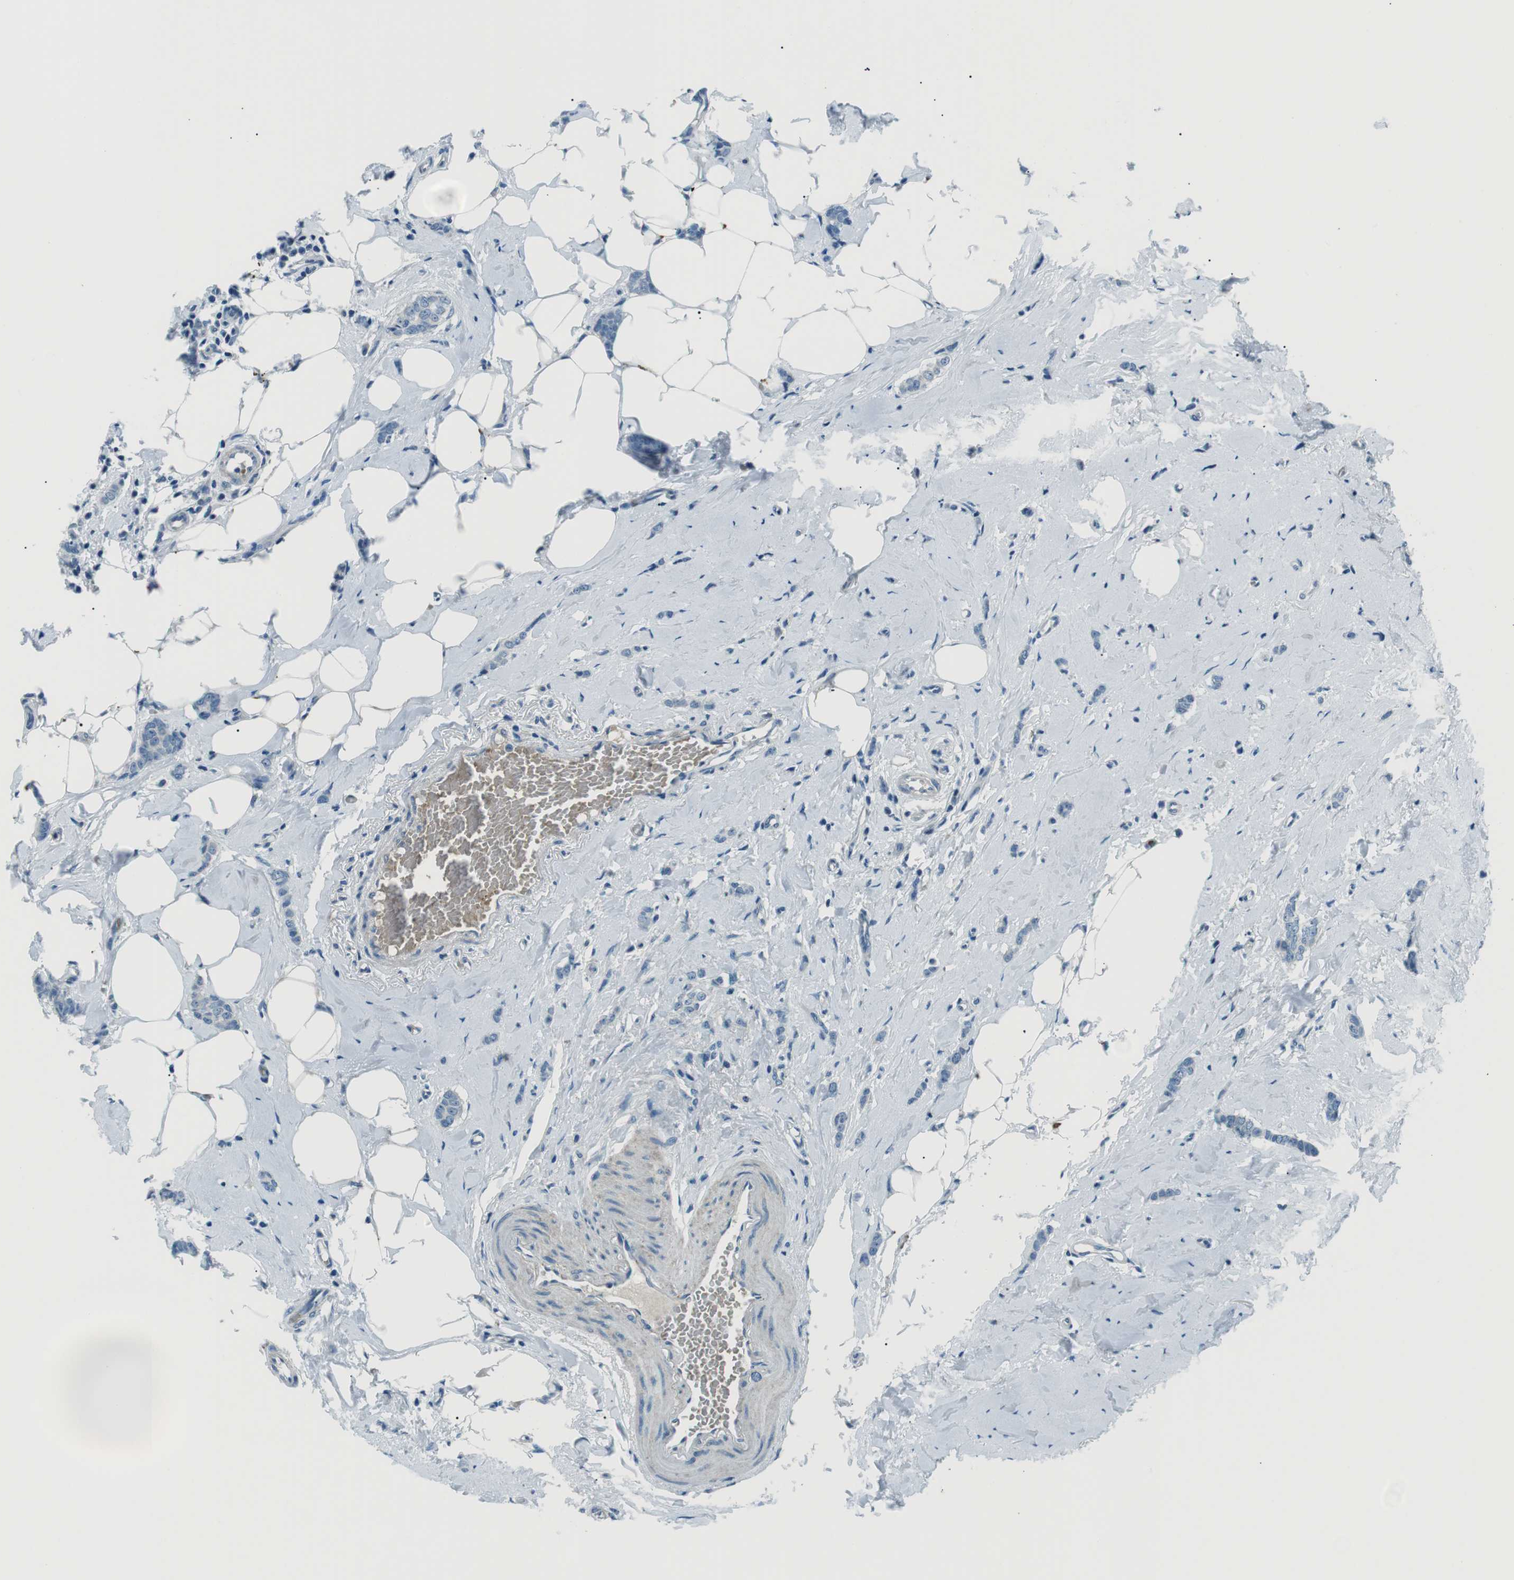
{"staining": {"intensity": "negative", "quantity": "none", "location": "none"}, "tissue": "breast cancer", "cell_type": "Tumor cells", "image_type": "cancer", "snomed": [{"axis": "morphology", "description": "Lobular carcinoma"}, {"axis": "topography", "description": "Skin"}, {"axis": "topography", "description": "Breast"}], "caption": "Immunohistochemistry (IHC) micrograph of breast cancer stained for a protein (brown), which exhibits no staining in tumor cells.", "gene": "ST6GAL1", "patient": {"sex": "female", "age": 46}}